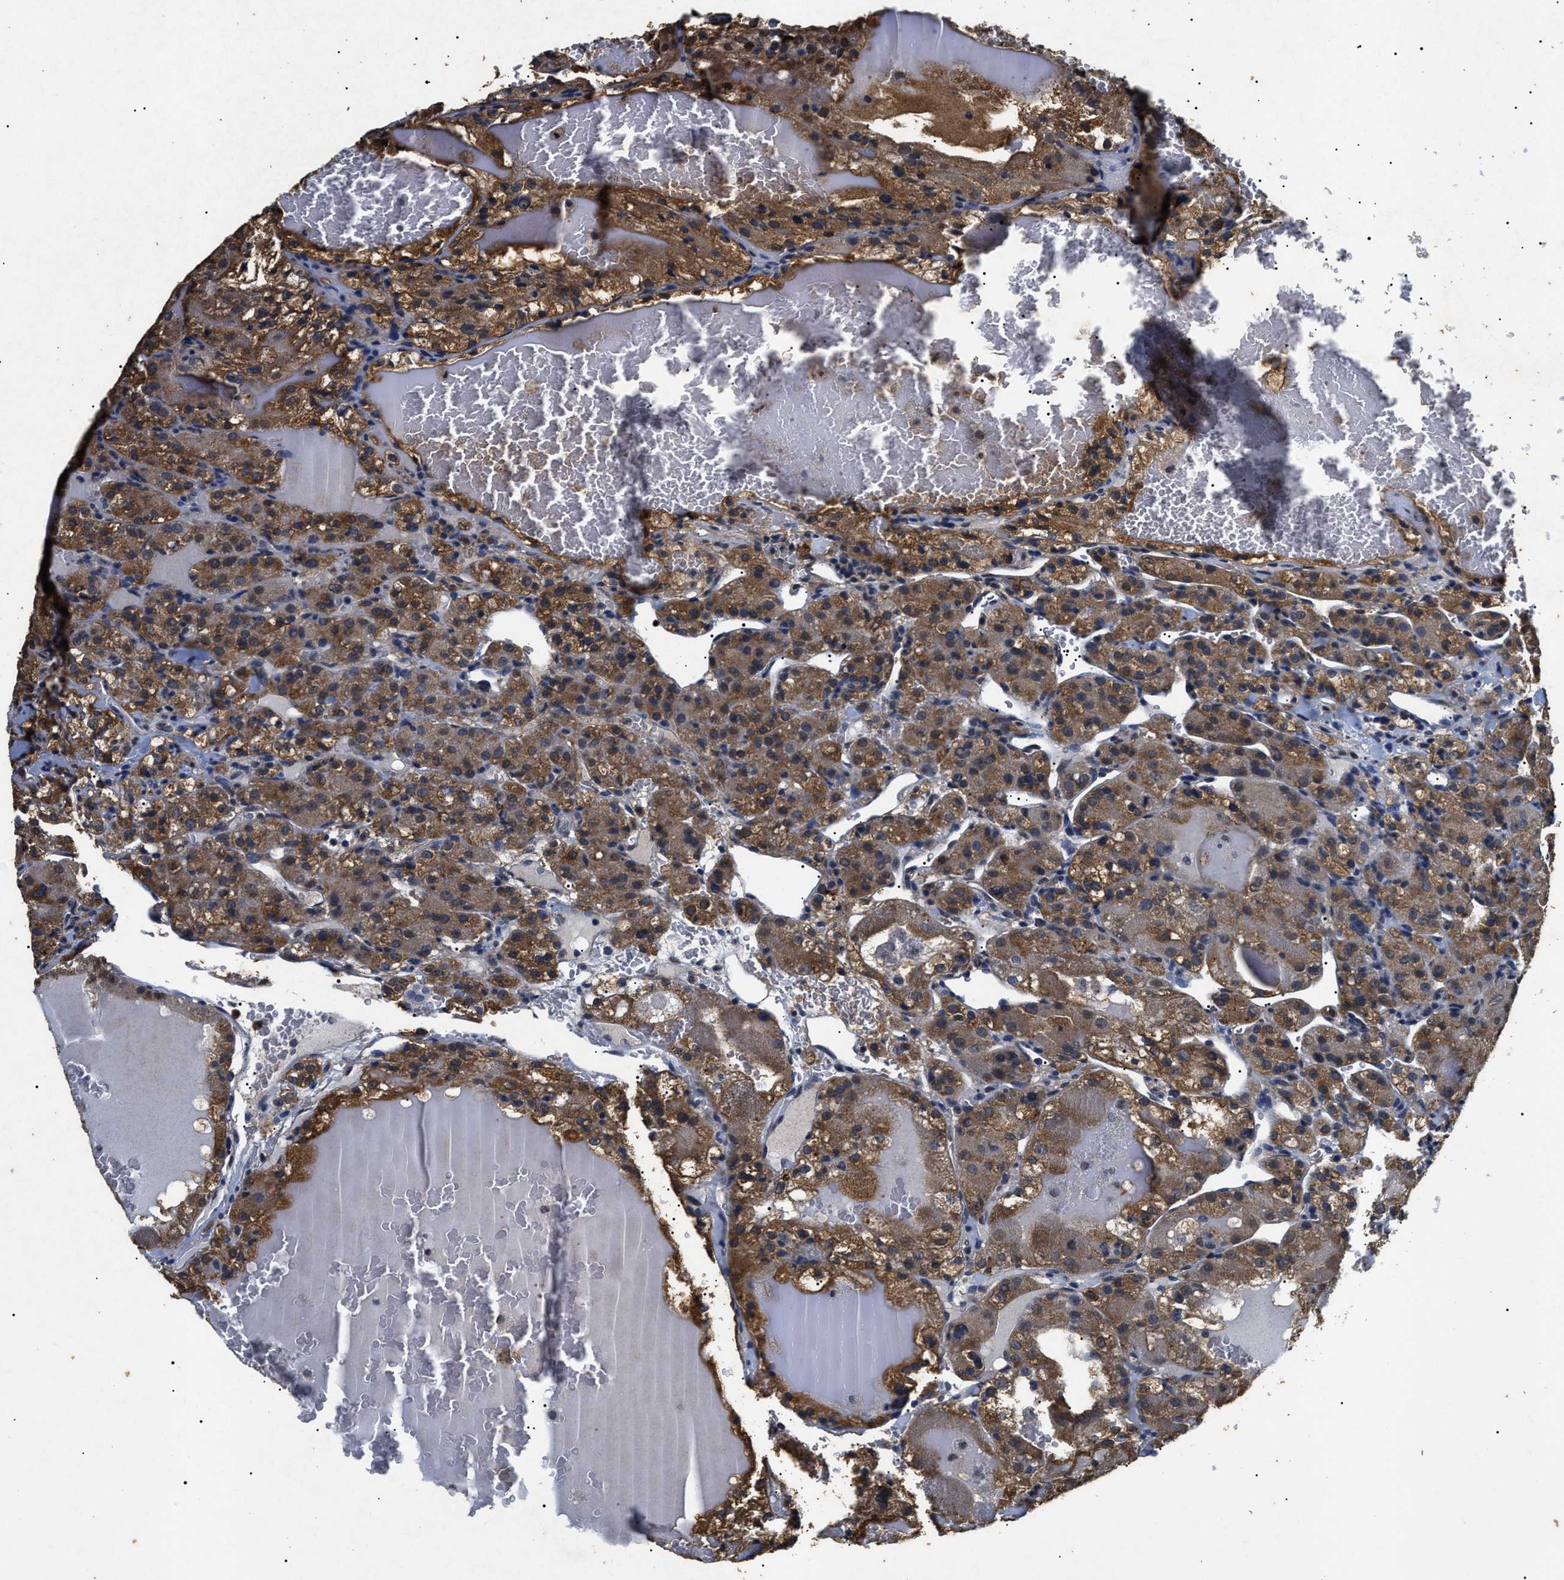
{"staining": {"intensity": "moderate", "quantity": ">75%", "location": "cytoplasmic/membranous"}, "tissue": "renal cancer", "cell_type": "Tumor cells", "image_type": "cancer", "snomed": [{"axis": "morphology", "description": "Normal tissue, NOS"}, {"axis": "morphology", "description": "Adenocarcinoma, NOS"}, {"axis": "topography", "description": "Kidney"}], "caption": "Renal cancer (adenocarcinoma) tissue demonstrates moderate cytoplasmic/membranous positivity in approximately >75% of tumor cells, visualized by immunohistochemistry.", "gene": "ANP32E", "patient": {"sex": "male", "age": 61}}